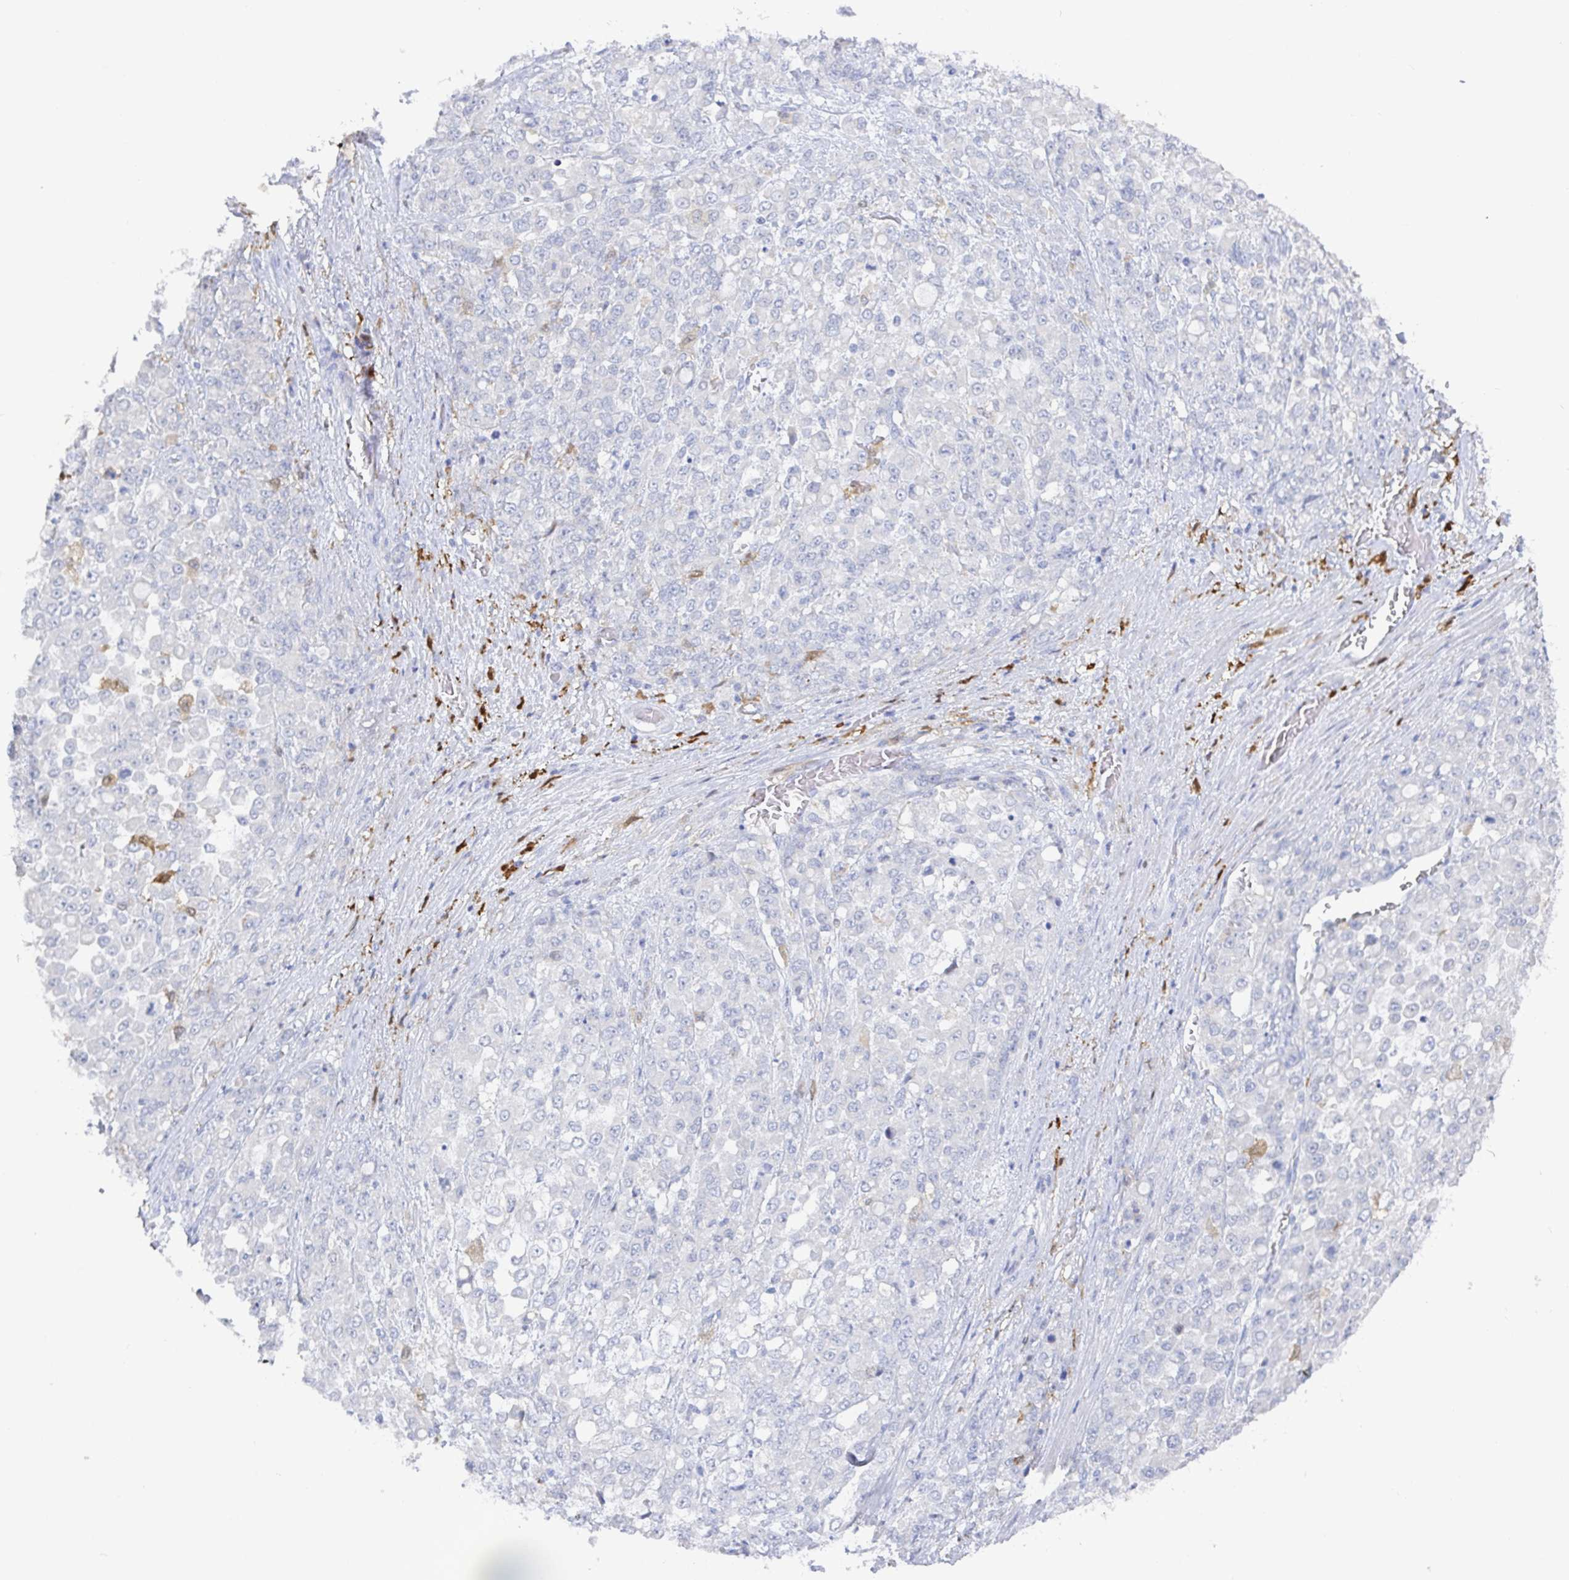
{"staining": {"intensity": "negative", "quantity": "none", "location": "none"}, "tissue": "stomach cancer", "cell_type": "Tumor cells", "image_type": "cancer", "snomed": [{"axis": "morphology", "description": "Adenocarcinoma, NOS"}, {"axis": "topography", "description": "Stomach"}], "caption": "Protein analysis of stomach adenocarcinoma displays no significant positivity in tumor cells.", "gene": "OR2A4", "patient": {"sex": "female", "age": 76}}